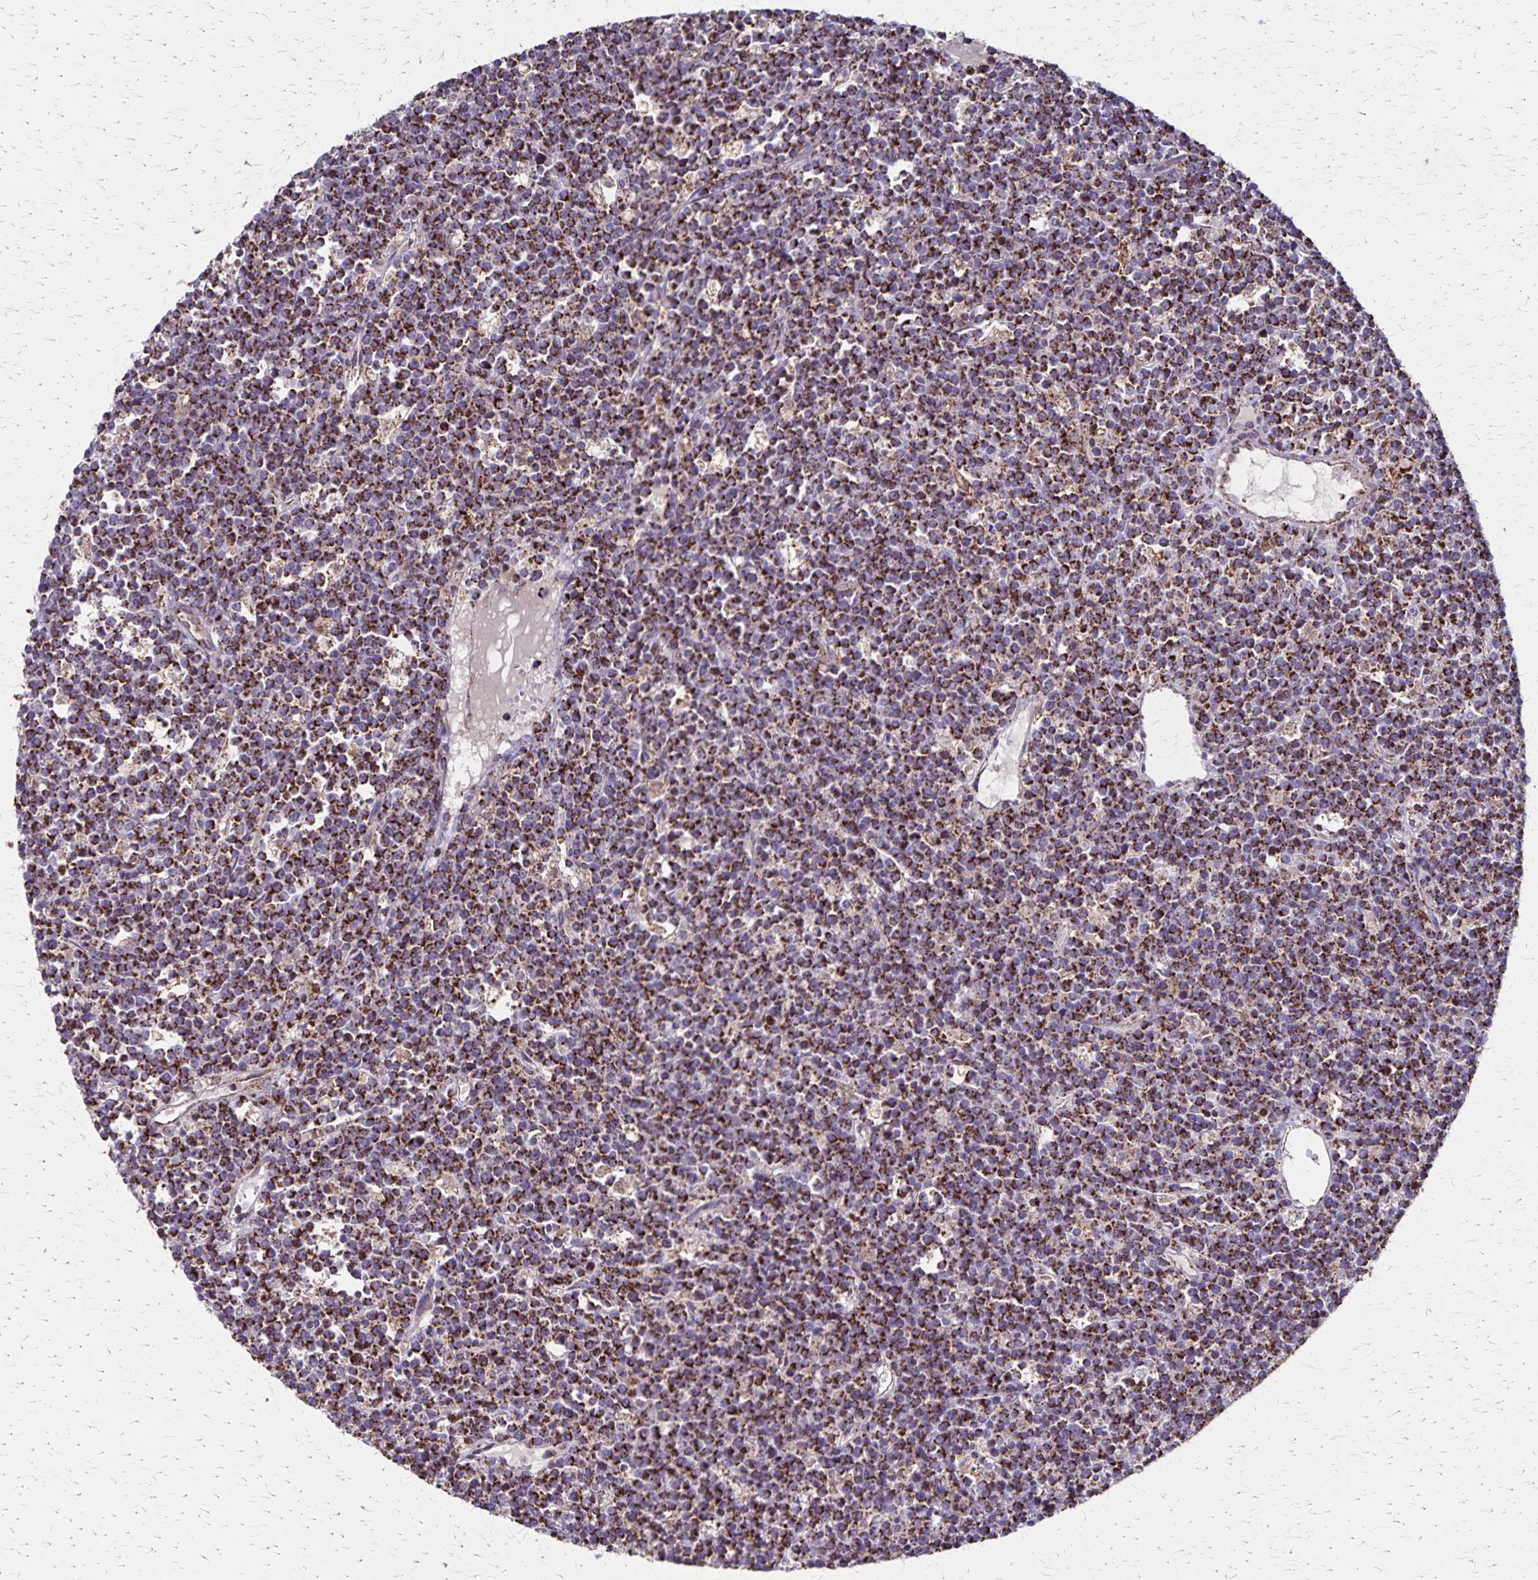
{"staining": {"intensity": "strong", "quantity": ">75%", "location": "cytoplasmic/membranous"}, "tissue": "lymphoma", "cell_type": "Tumor cells", "image_type": "cancer", "snomed": [{"axis": "morphology", "description": "Malignant lymphoma, non-Hodgkin's type, High grade"}, {"axis": "topography", "description": "Ovary"}], "caption": "Strong cytoplasmic/membranous expression for a protein is present in about >75% of tumor cells of high-grade malignant lymphoma, non-Hodgkin's type using immunohistochemistry (IHC).", "gene": "NFS1", "patient": {"sex": "female", "age": 56}}